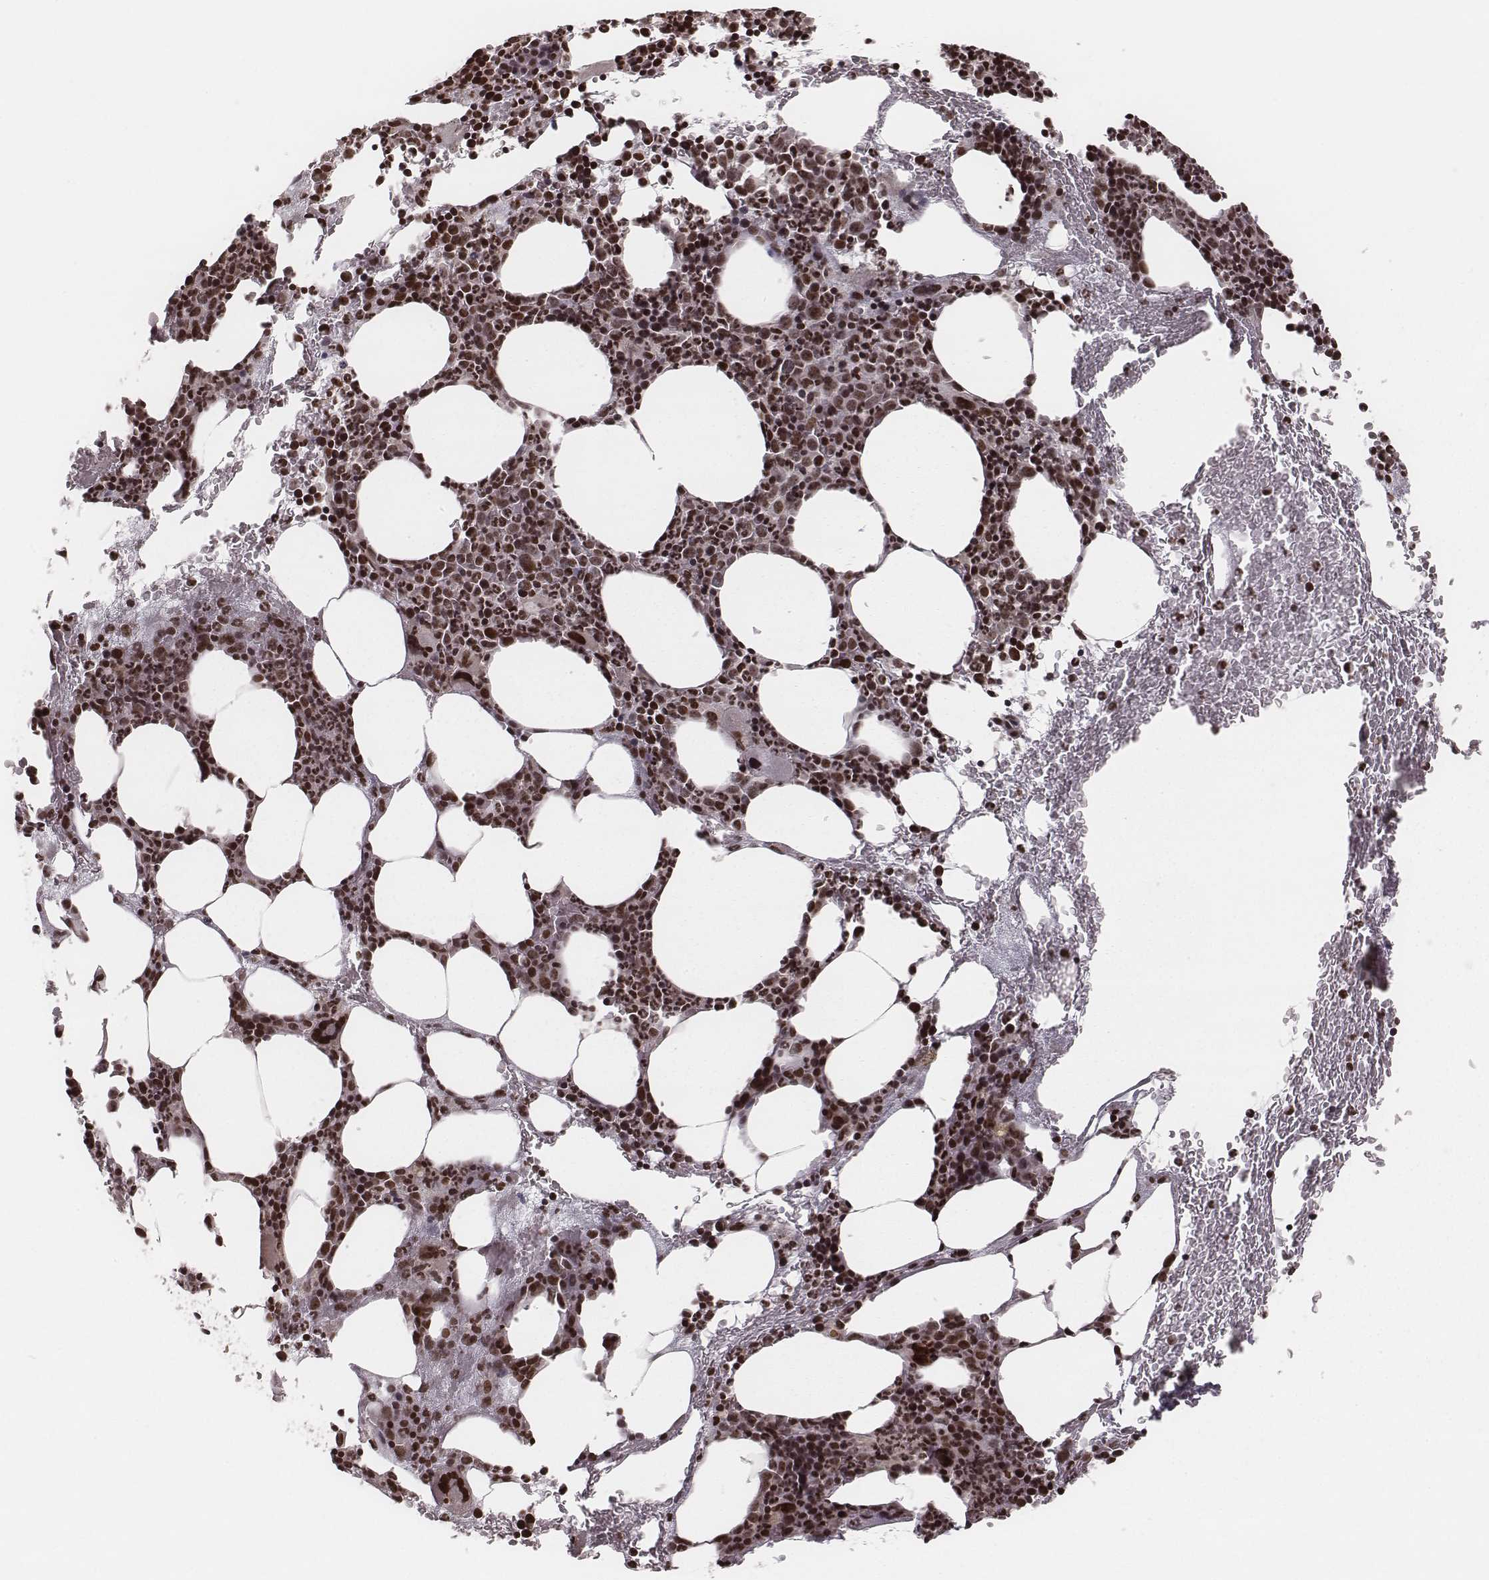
{"staining": {"intensity": "strong", "quantity": "25%-75%", "location": "nuclear"}, "tissue": "bone marrow", "cell_type": "Hematopoietic cells", "image_type": "normal", "snomed": [{"axis": "morphology", "description": "Normal tissue, NOS"}, {"axis": "topography", "description": "Bone marrow"}], "caption": "About 25%-75% of hematopoietic cells in benign bone marrow display strong nuclear protein expression as visualized by brown immunohistochemical staining.", "gene": "VRK3", "patient": {"sex": "male", "age": 89}}